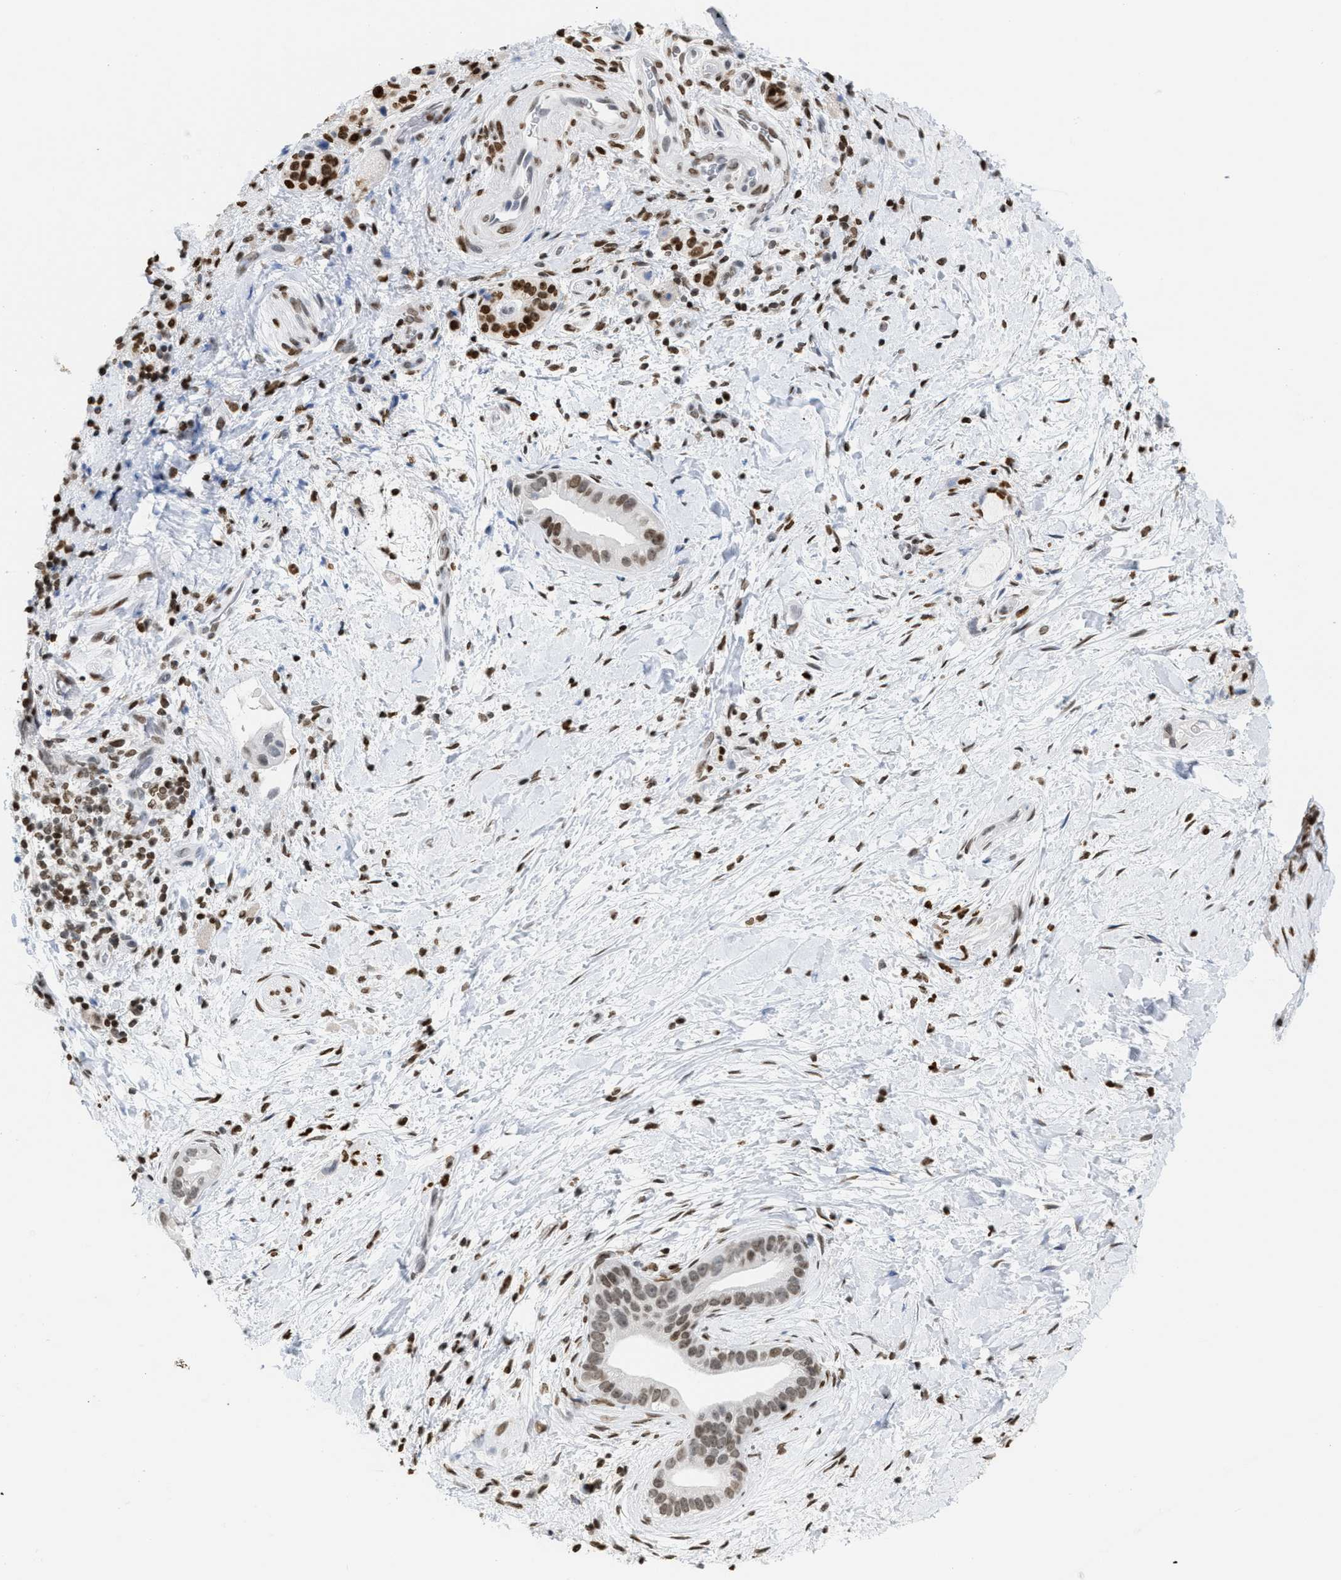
{"staining": {"intensity": "moderate", "quantity": ">75%", "location": "nuclear"}, "tissue": "pancreatic cancer", "cell_type": "Tumor cells", "image_type": "cancer", "snomed": [{"axis": "morphology", "description": "Adenocarcinoma, NOS"}, {"axis": "topography", "description": "Pancreas"}], "caption": "Immunohistochemical staining of pancreatic cancer (adenocarcinoma) displays medium levels of moderate nuclear staining in approximately >75% of tumor cells.", "gene": "HMGN2", "patient": {"sex": "male", "age": 55}}